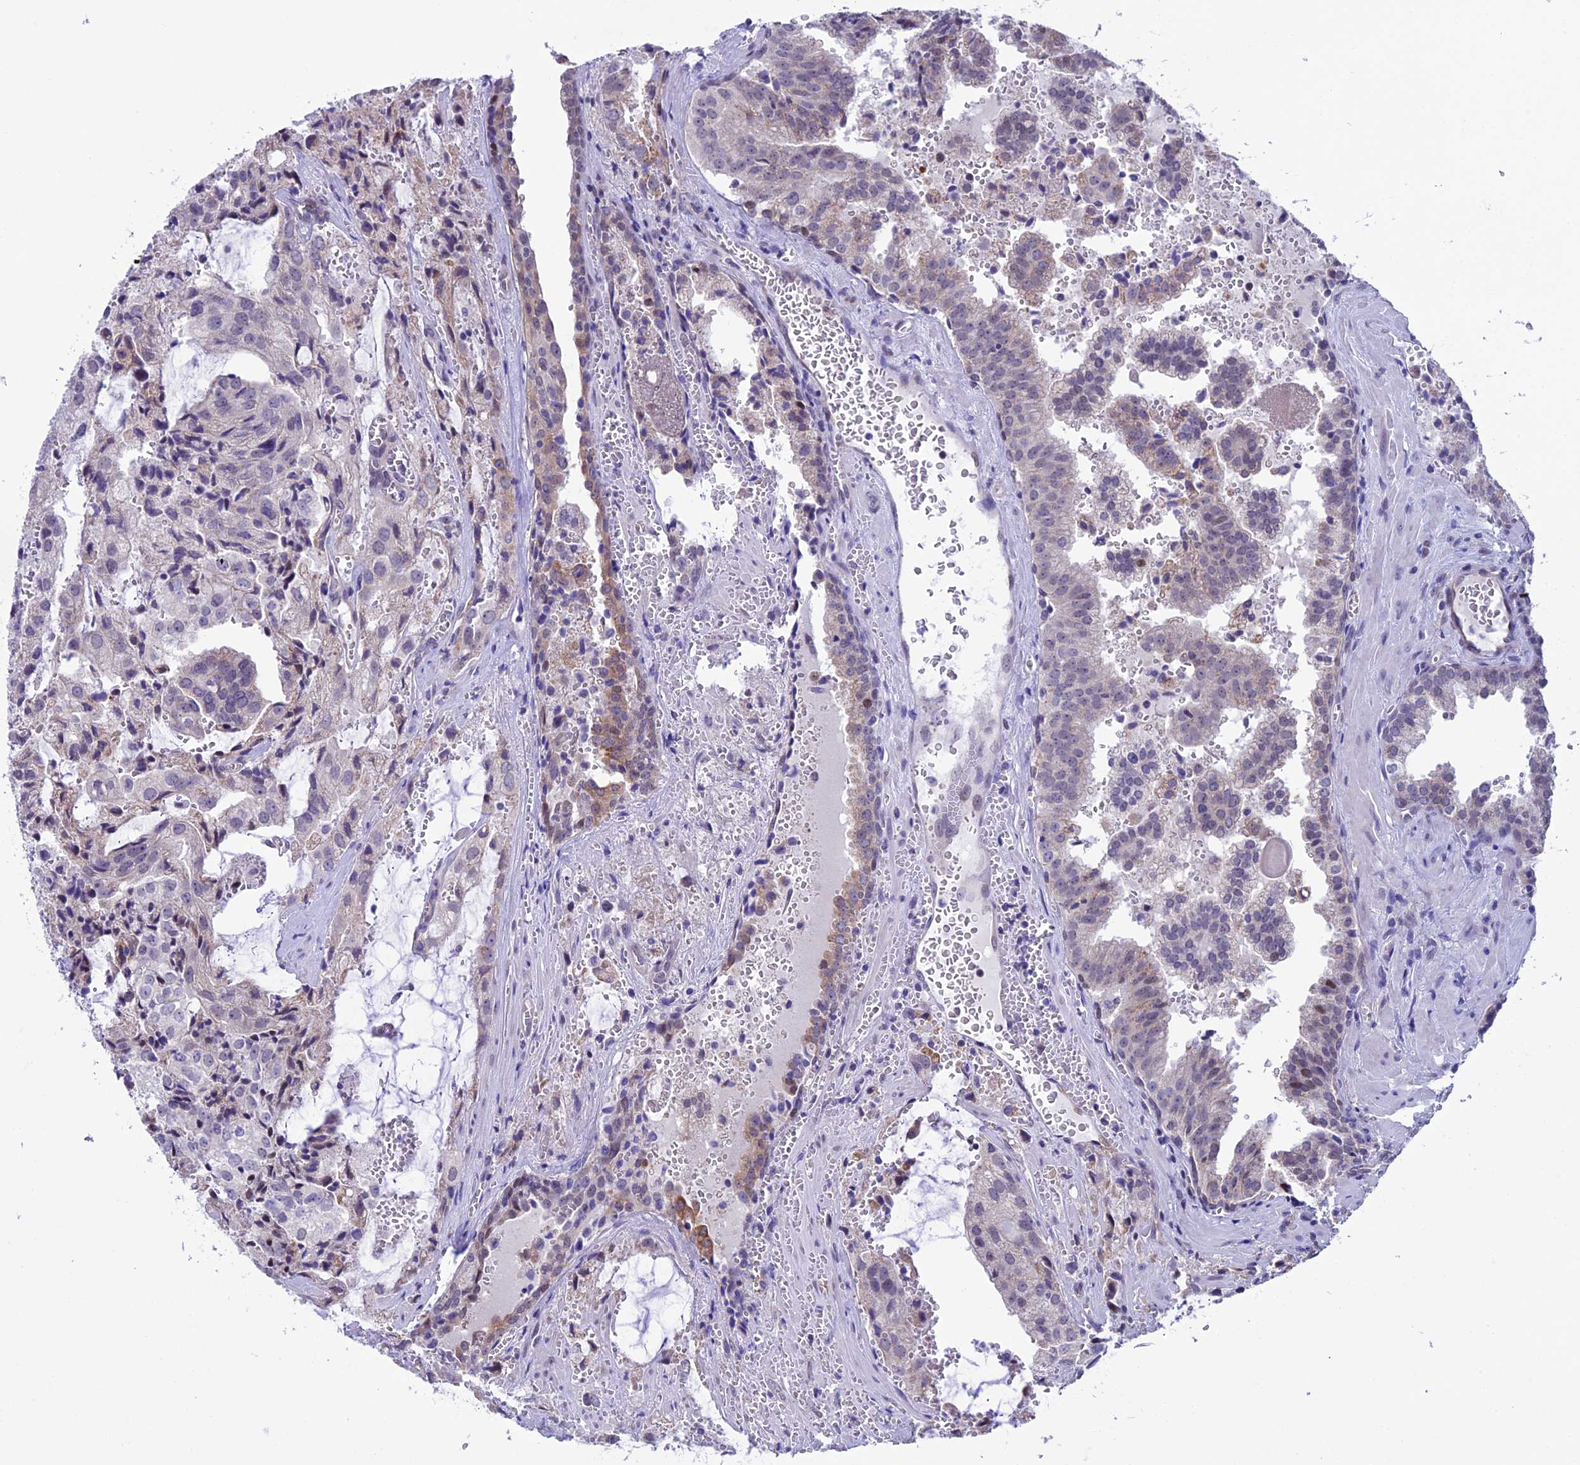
{"staining": {"intensity": "negative", "quantity": "none", "location": "none"}, "tissue": "prostate cancer", "cell_type": "Tumor cells", "image_type": "cancer", "snomed": [{"axis": "morphology", "description": "Adenocarcinoma, High grade"}, {"axis": "topography", "description": "Prostate"}], "caption": "The immunohistochemistry (IHC) histopathology image has no significant expression in tumor cells of prostate cancer (high-grade adenocarcinoma) tissue.", "gene": "TMEM171", "patient": {"sex": "male", "age": 68}}